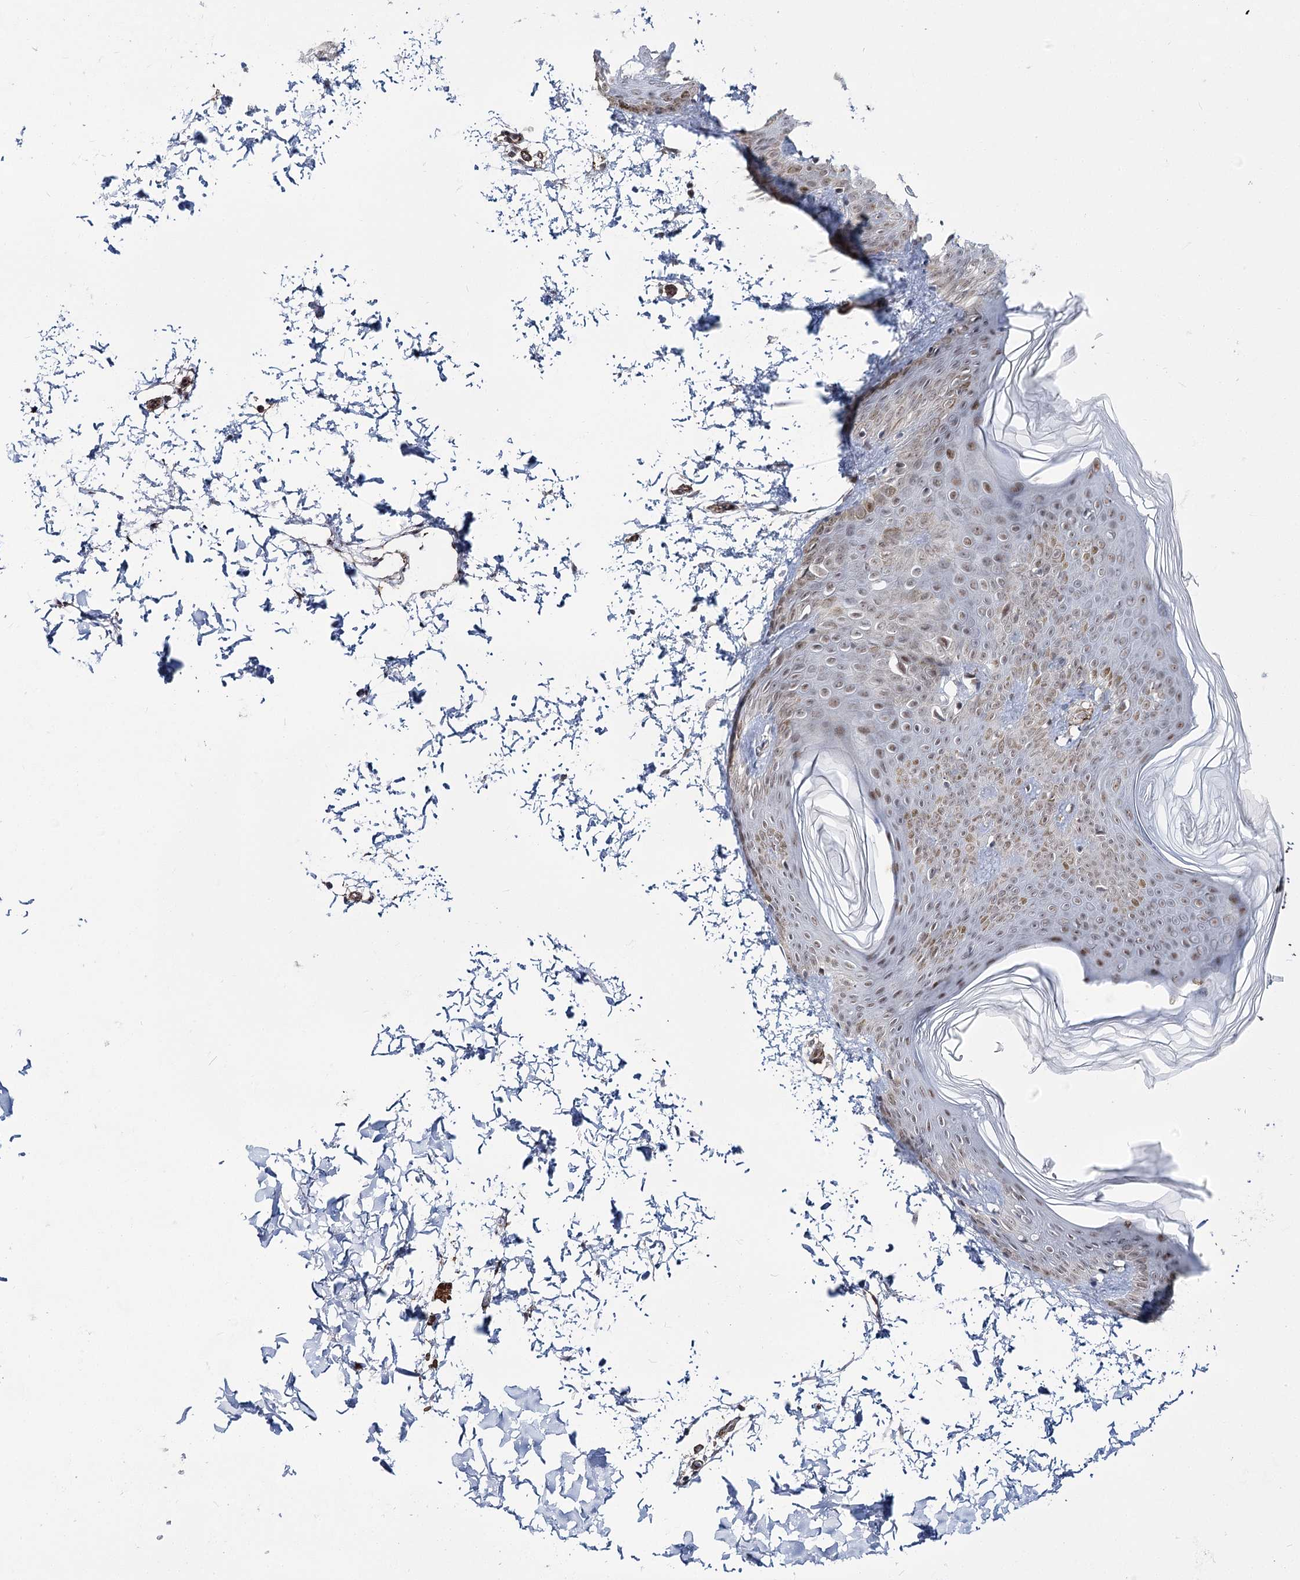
{"staining": {"intensity": "weak", "quantity": ">75%", "location": "cytoplasmic/membranous"}, "tissue": "skin", "cell_type": "Fibroblasts", "image_type": "normal", "snomed": [{"axis": "morphology", "description": "Normal tissue, NOS"}, {"axis": "morphology", "description": "Neoplasm, benign, NOS"}, {"axis": "topography", "description": "Skin"}, {"axis": "topography", "description": "Soft tissue"}], "caption": "Immunohistochemical staining of benign human skin exhibits low levels of weak cytoplasmic/membranous staining in approximately >75% of fibroblasts. (DAB IHC with brightfield microscopy, high magnification).", "gene": "CWF19L1", "patient": {"sex": "male", "age": 26}}